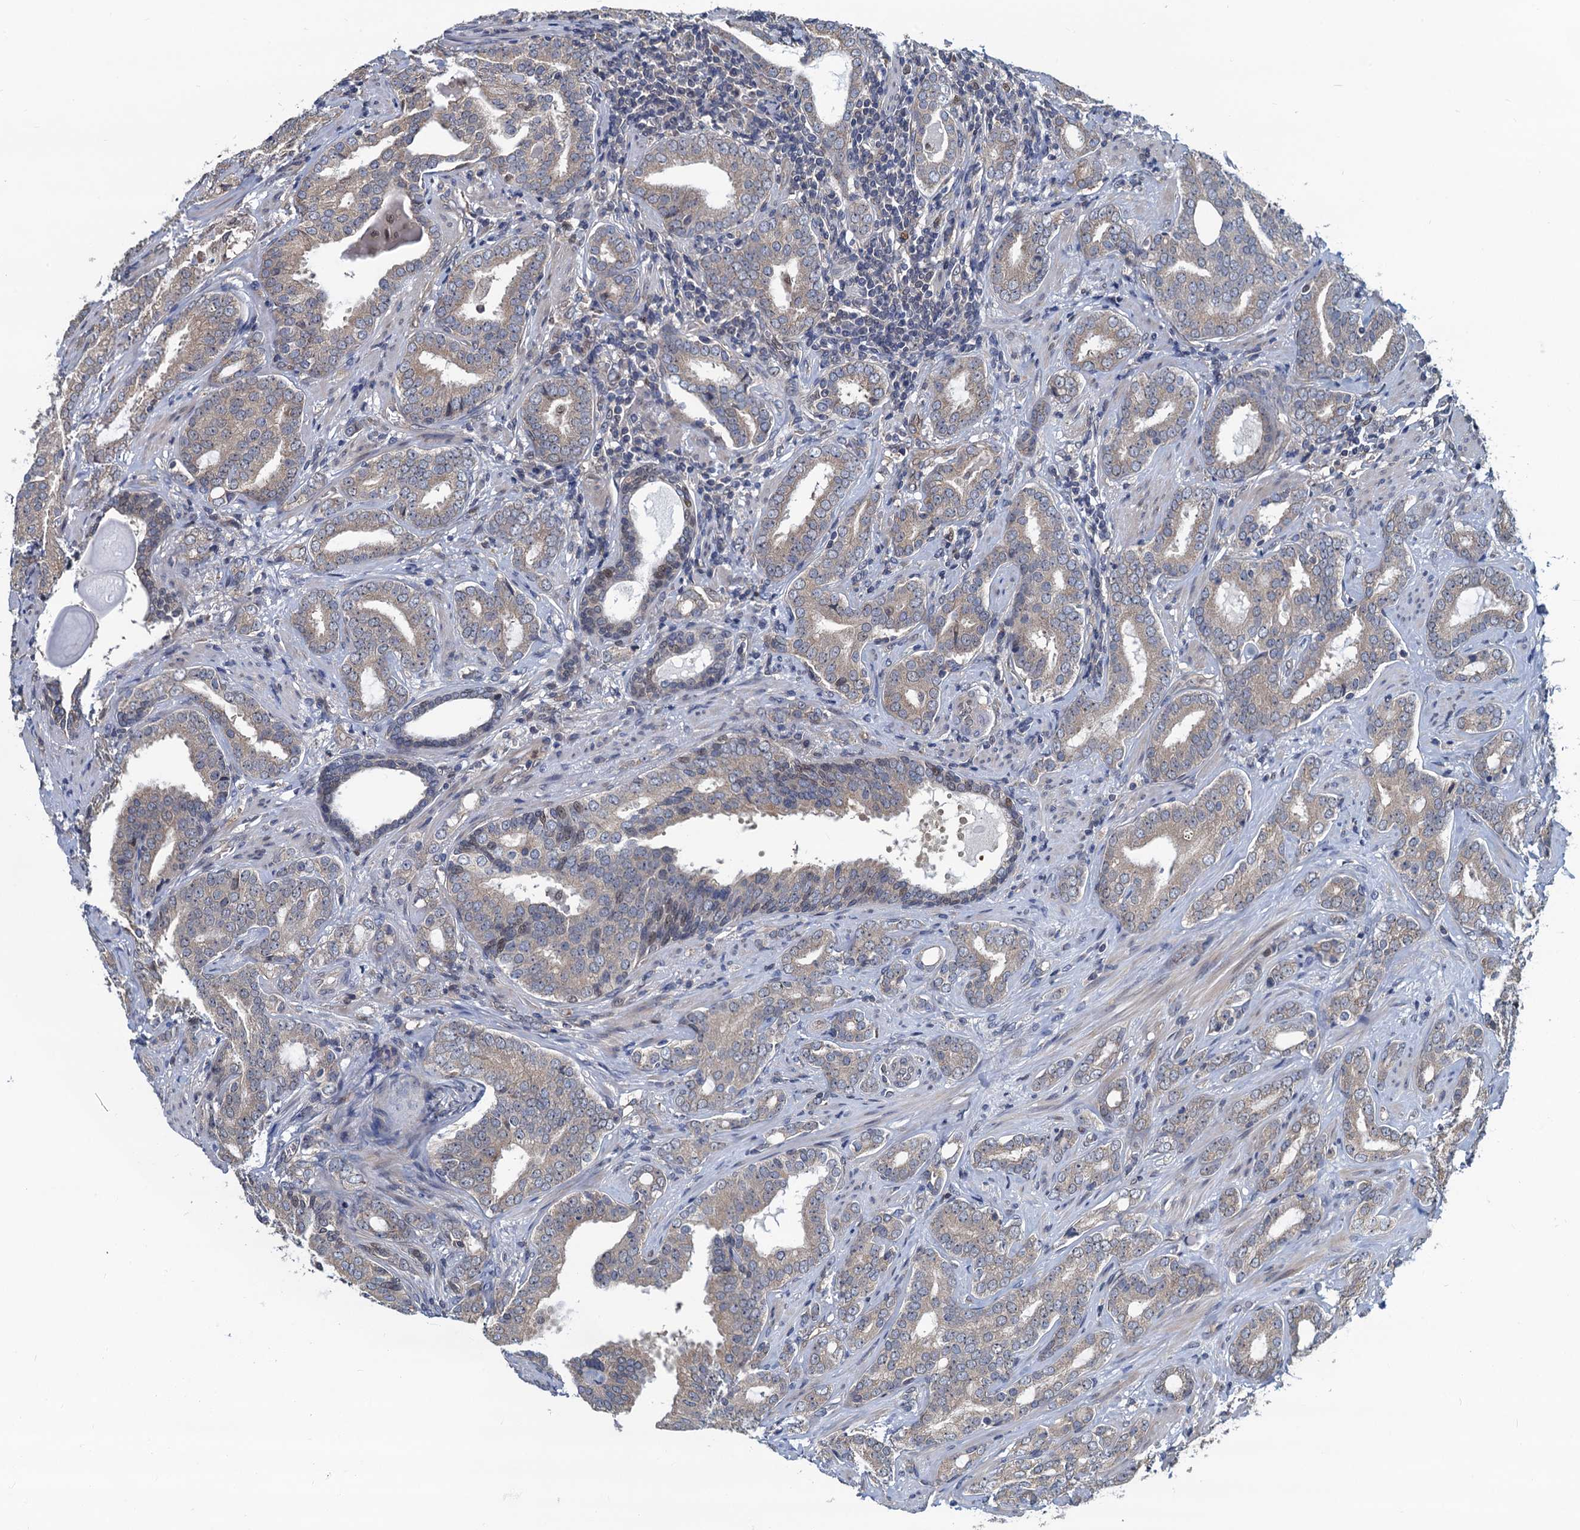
{"staining": {"intensity": "weak", "quantity": "25%-75%", "location": "cytoplasmic/membranous"}, "tissue": "prostate cancer", "cell_type": "Tumor cells", "image_type": "cancer", "snomed": [{"axis": "morphology", "description": "Adenocarcinoma, High grade"}, {"axis": "topography", "description": "Prostate"}], "caption": "High-power microscopy captured an IHC histopathology image of adenocarcinoma (high-grade) (prostate), revealing weak cytoplasmic/membranous expression in approximately 25%-75% of tumor cells.", "gene": "RNF125", "patient": {"sex": "male", "age": 63}}